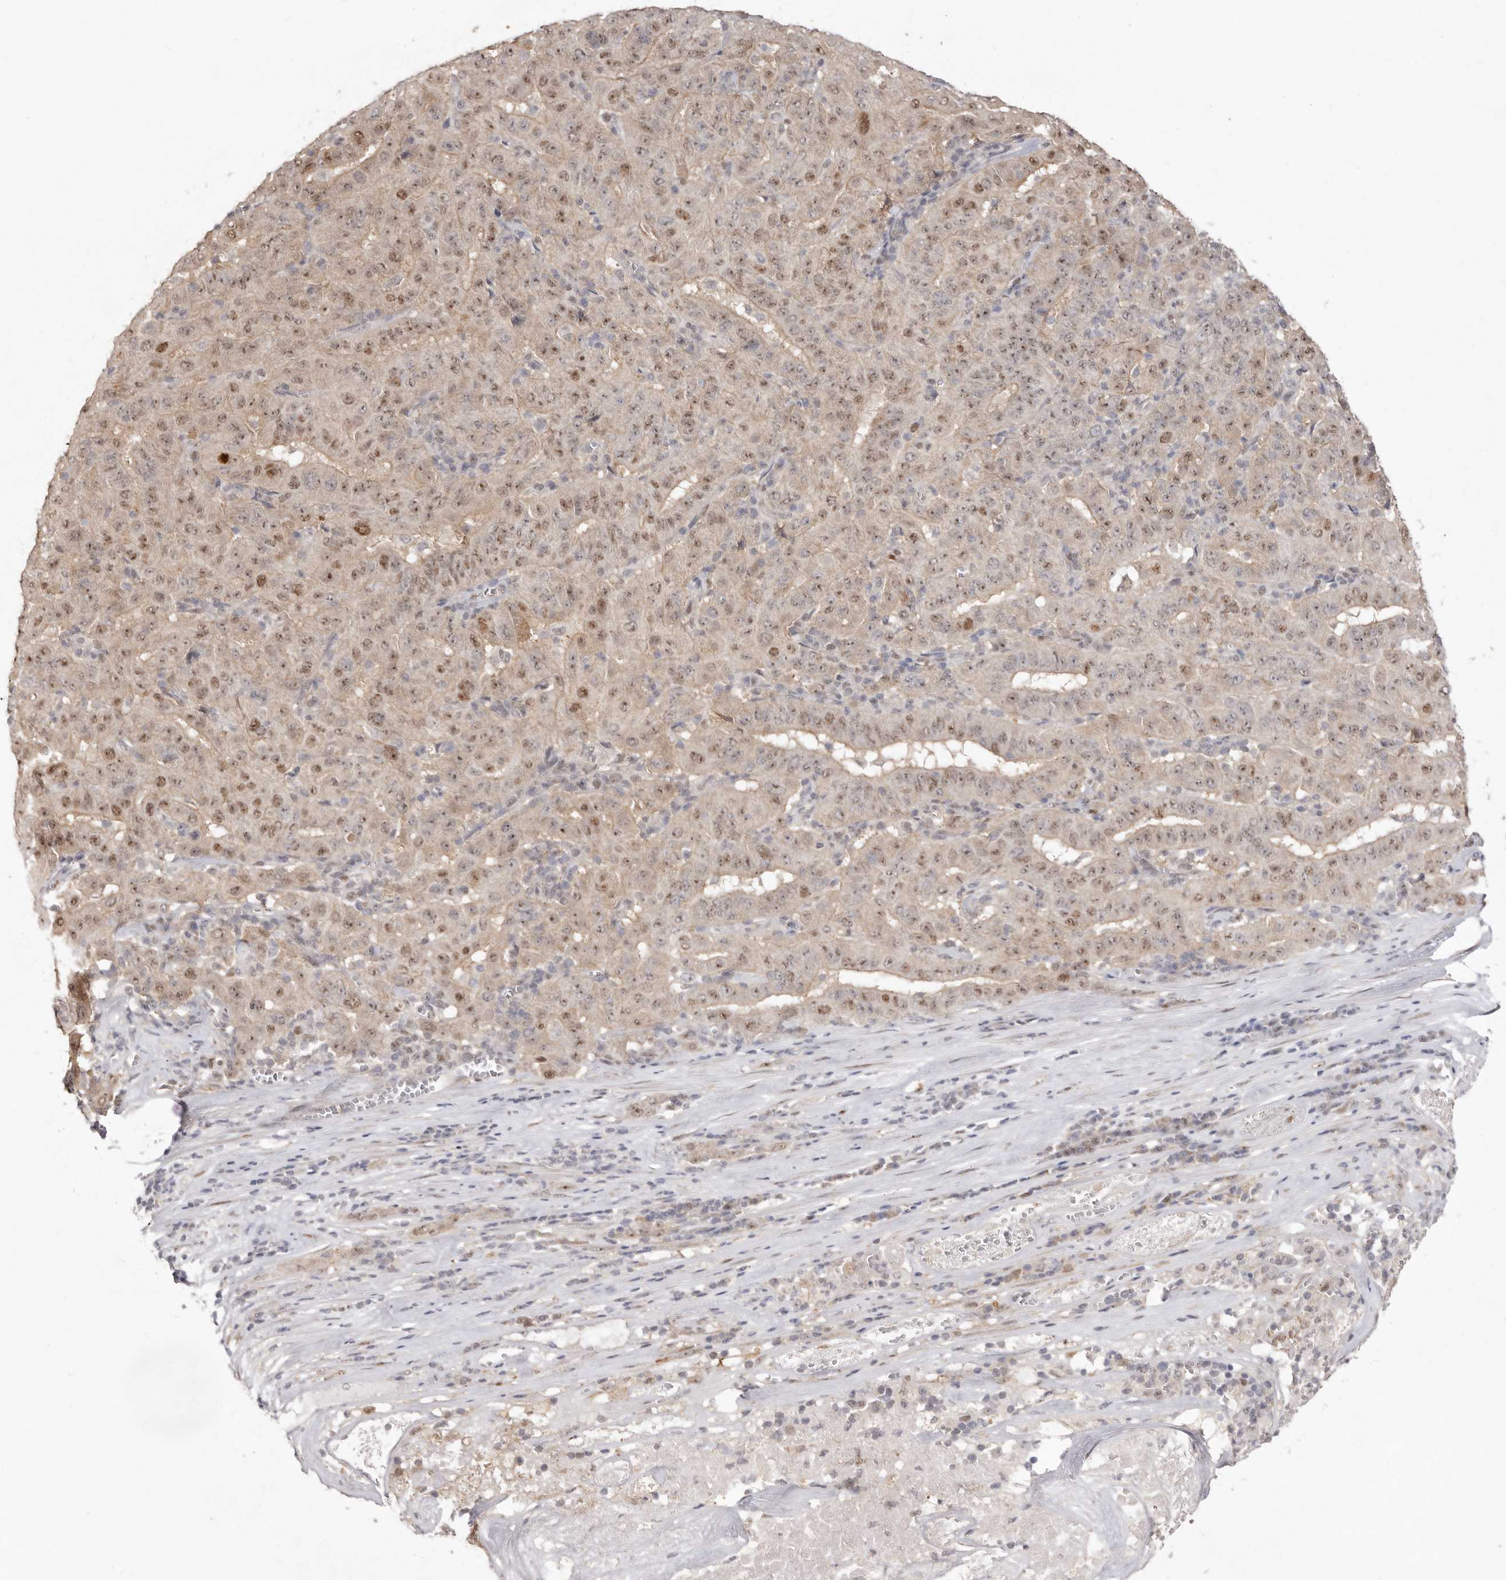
{"staining": {"intensity": "weak", "quantity": ">75%", "location": "cytoplasmic/membranous,nuclear"}, "tissue": "pancreatic cancer", "cell_type": "Tumor cells", "image_type": "cancer", "snomed": [{"axis": "morphology", "description": "Adenocarcinoma, NOS"}, {"axis": "topography", "description": "Pancreas"}], "caption": "The image demonstrates a brown stain indicating the presence of a protein in the cytoplasmic/membranous and nuclear of tumor cells in pancreatic adenocarcinoma.", "gene": "TADA1", "patient": {"sex": "male", "age": 63}}